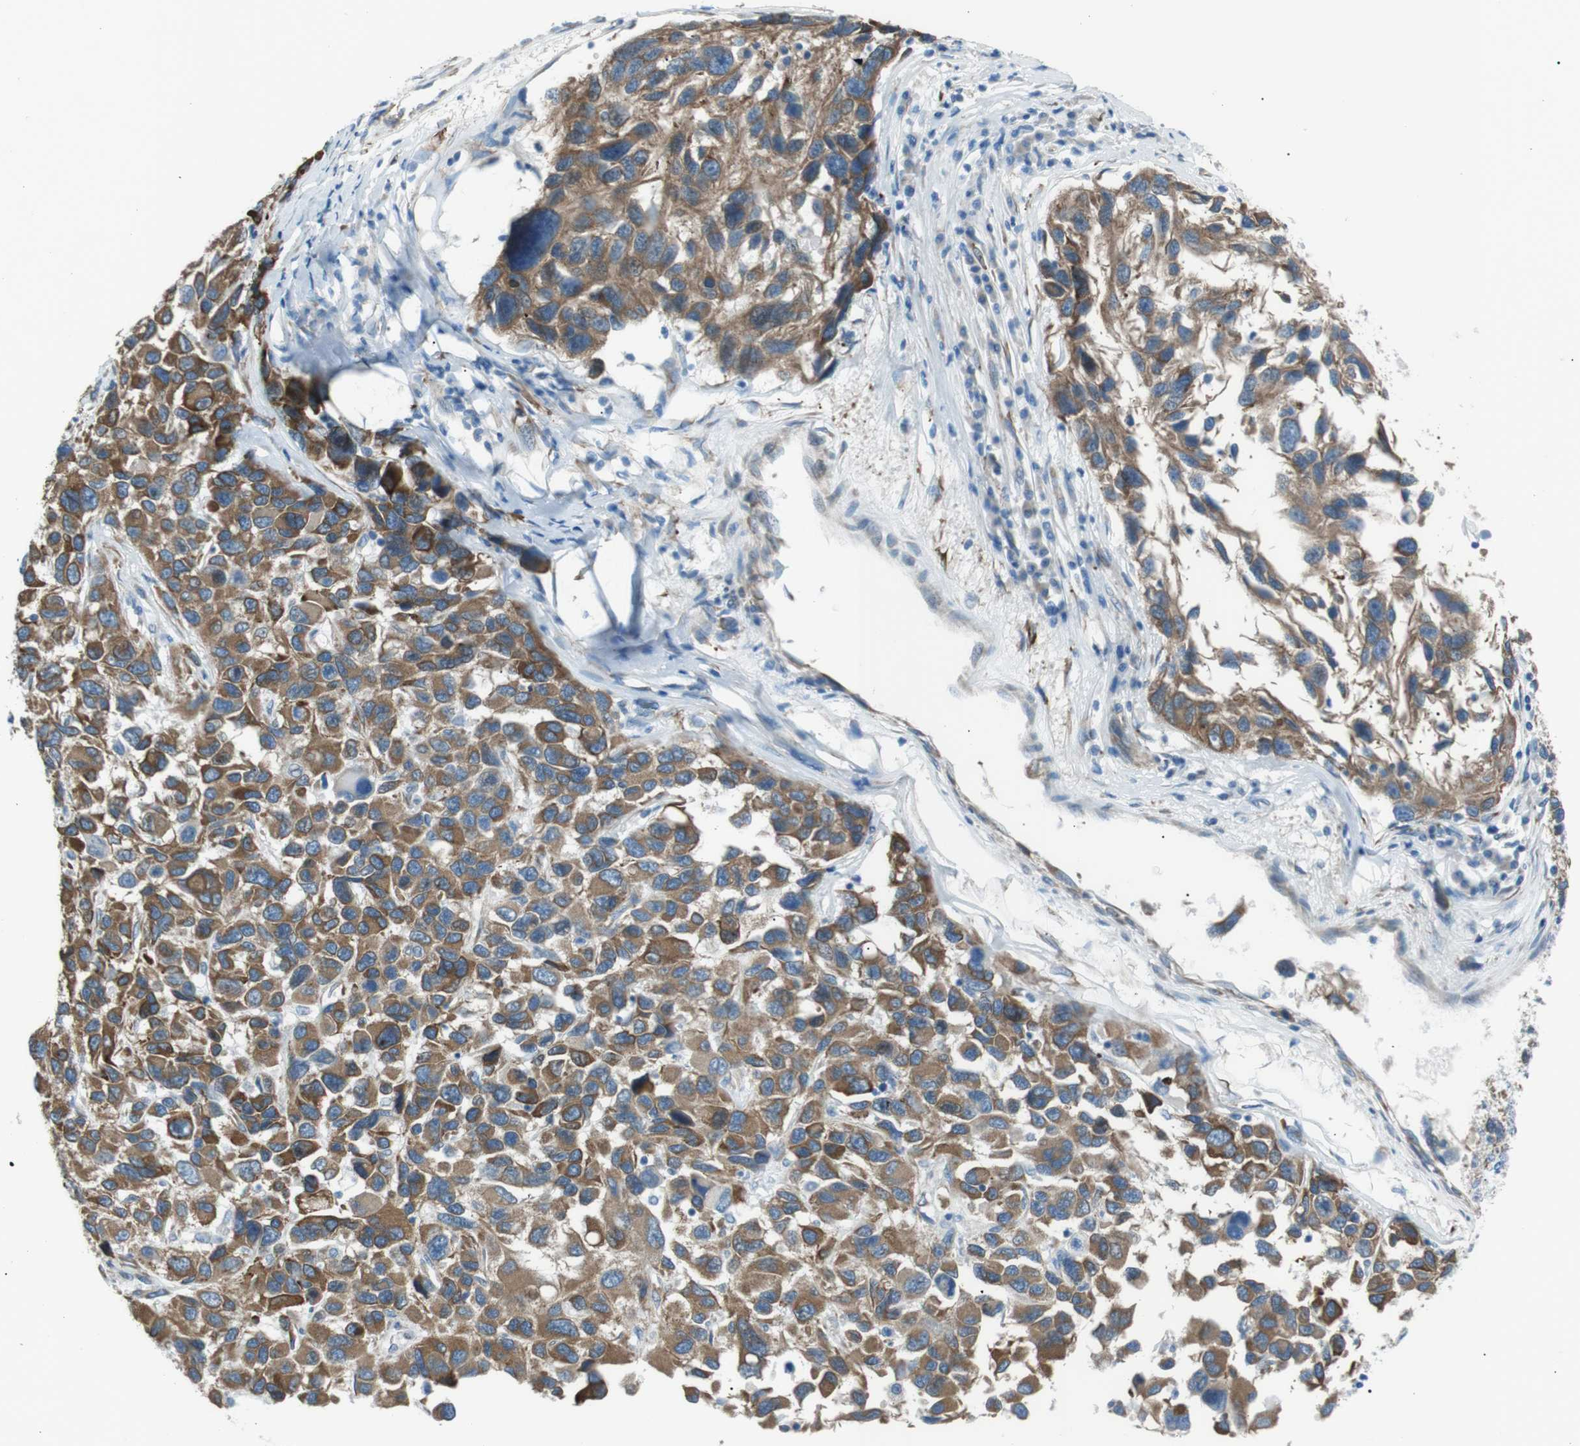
{"staining": {"intensity": "moderate", "quantity": "25%-75%", "location": "cytoplasmic/membranous"}, "tissue": "melanoma", "cell_type": "Tumor cells", "image_type": "cancer", "snomed": [{"axis": "morphology", "description": "Malignant melanoma, NOS"}, {"axis": "topography", "description": "Skin"}], "caption": "Malignant melanoma stained with DAB IHC shows medium levels of moderate cytoplasmic/membranous expression in approximately 25%-75% of tumor cells.", "gene": "MTARC2", "patient": {"sex": "male", "age": 53}}